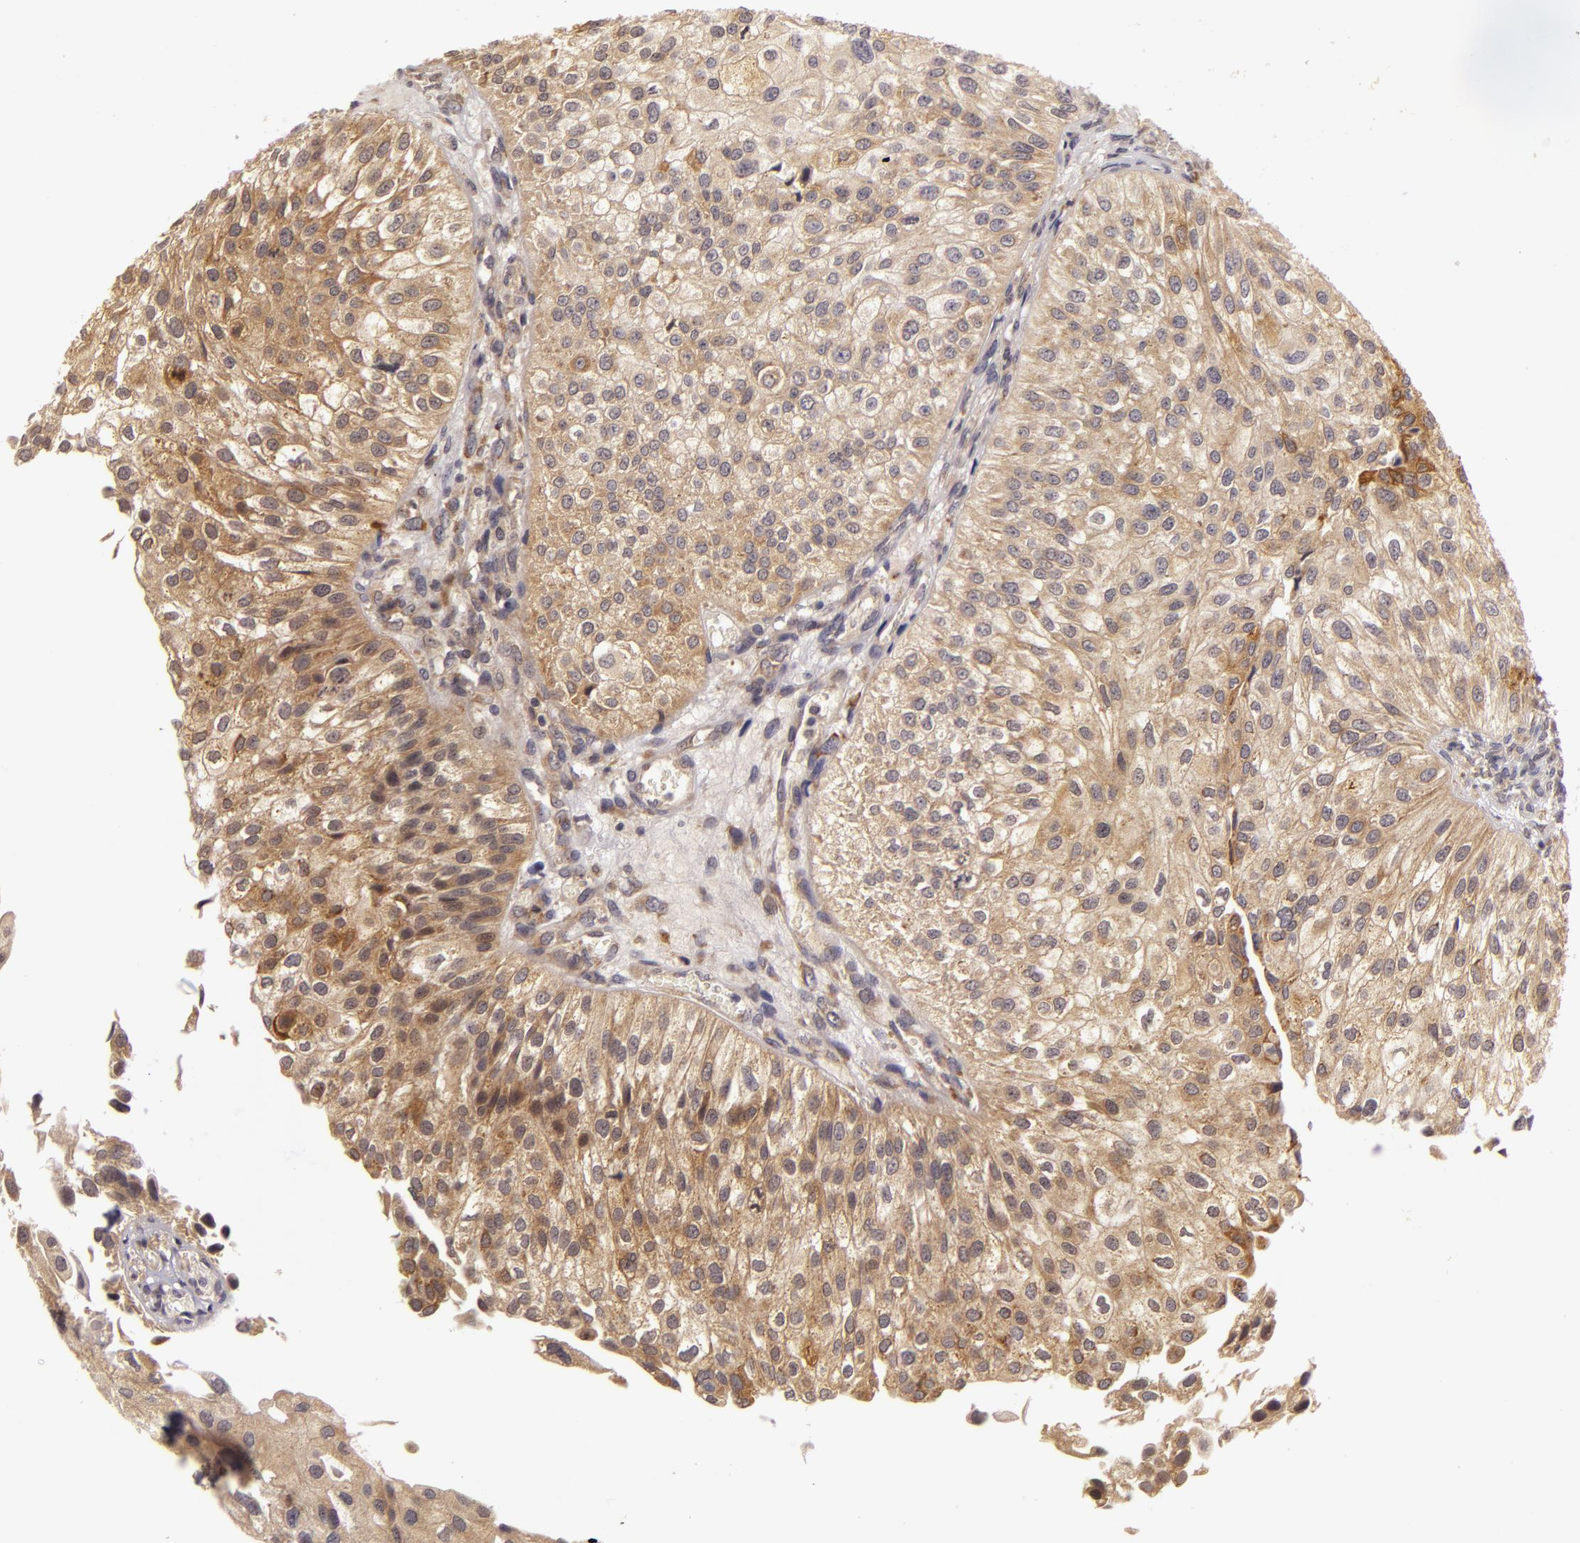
{"staining": {"intensity": "moderate", "quantity": "25%-75%", "location": "cytoplasmic/membranous"}, "tissue": "urothelial cancer", "cell_type": "Tumor cells", "image_type": "cancer", "snomed": [{"axis": "morphology", "description": "Urothelial carcinoma, Low grade"}, {"axis": "topography", "description": "Urinary bladder"}], "caption": "High-magnification brightfield microscopy of low-grade urothelial carcinoma stained with DAB (3,3'-diaminobenzidine) (brown) and counterstained with hematoxylin (blue). tumor cells exhibit moderate cytoplasmic/membranous expression is appreciated in about25%-75% of cells. The staining was performed using DAB (3,3'-diaminobenzidine) to visualize the protein expression in brown, while the nuclei were stained in blue with hematoxylin (Magnification: 20x).", "gene": "PPP1R3F", "patient": {"sex": "female", "age": 89}}